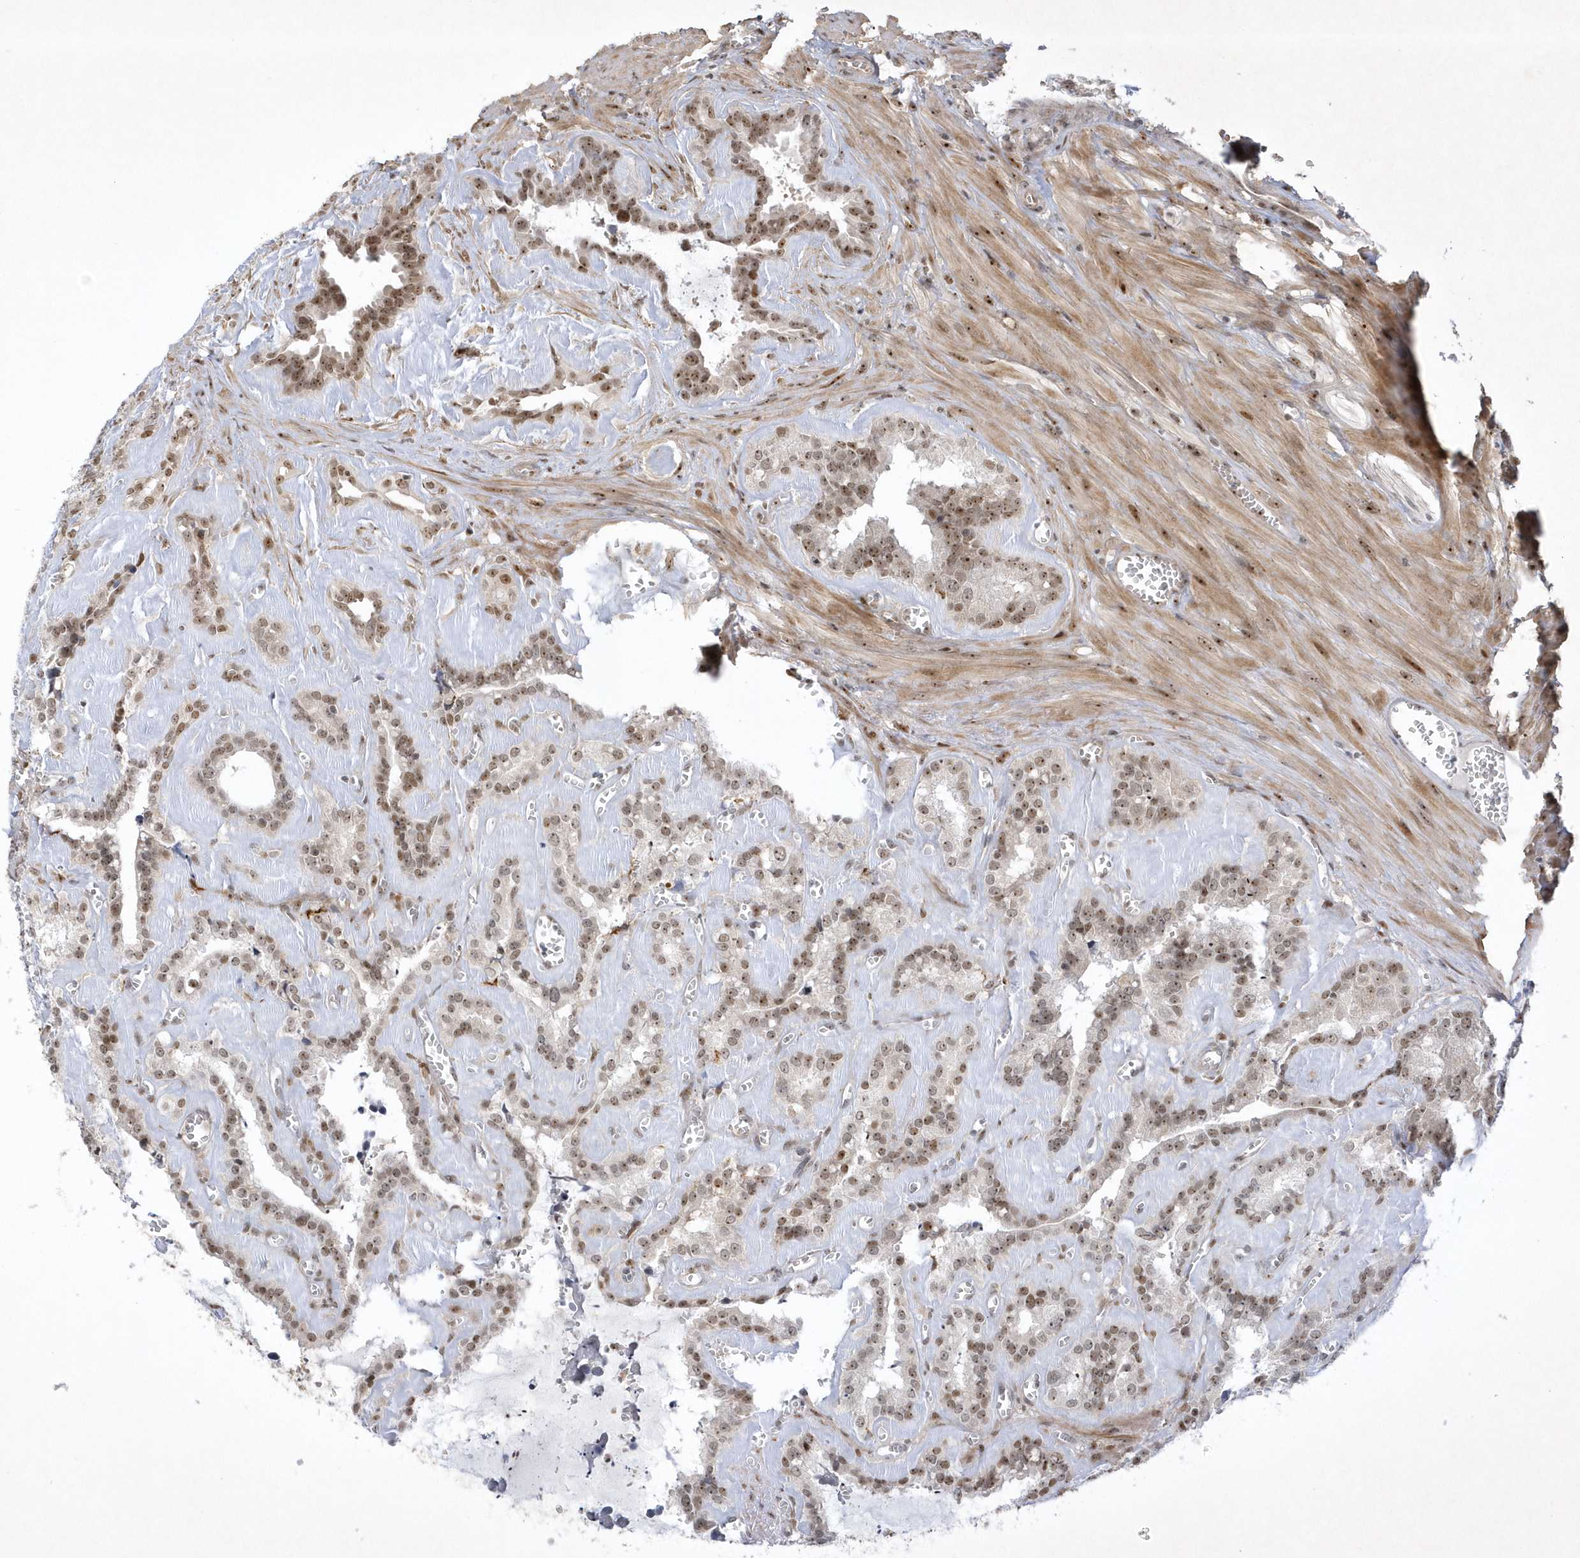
{"staining": {"intensity": "moderate", "quantity": ">75%", "location": "cytoplasmic/membranous"}, "tissue": "seminal vesicle", "cell_type": "Glandular cells", "image_type": "normal", "snomed": [{"axis": "morphology", "description": "Normal tissue, NOS"}, {"axis": "topography", "description": "Prostate"}, {"axis": "topography", "description": "Seminal veicle"}], "caption": "IHC (DAB) staining of normal seminal vesicle shows moderate cytoplasmic/membranous protein expression in approximately >75% of glandular cells. Using DAB (brown) and hematoxylin (blue) stains, captured at high magnification using brightfield microscopy.", "gene": "NPM3", "patient": {"sex": "male", "age": 59}}